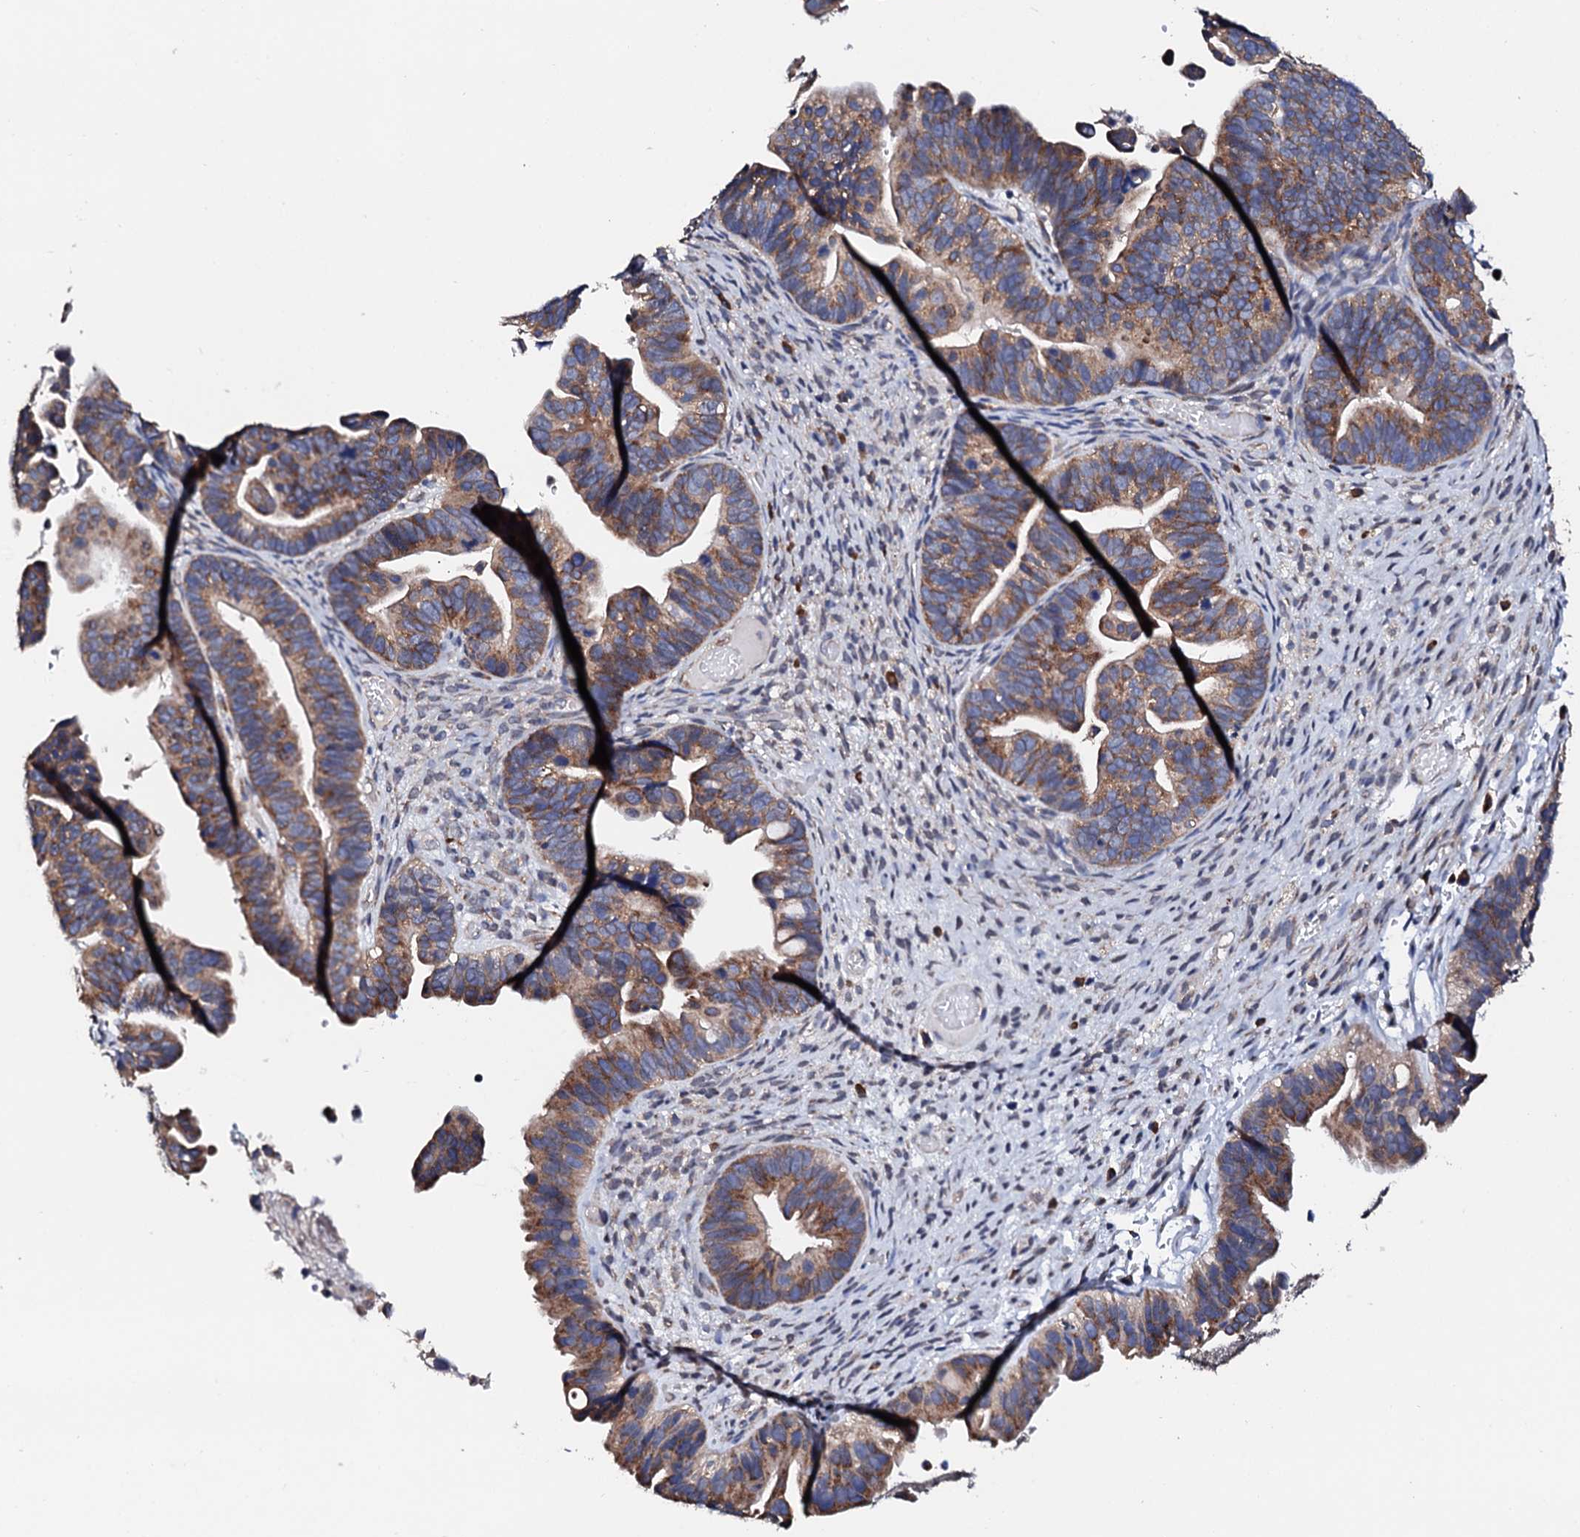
{"staining": {"intensity": "moderate", "quantity": ">75%", "location": "cytoplasmic/membranous"}, "tissue": "ovarian cancer", "cell_type": "Tumor cells", "image_type": "cancer", "snomed": [{"axis": "morphology", "description": "Cystadenocarcinoma, serous, NOS"}, {"axis": "topography", "description": "Ovary"}], "caption": "Immunohistochemistry (IHC) photomicrograph of neoplastic tissue: human ovarian serous cystadenocarcinoma stained using immunohistochemistry (IHC) displays medium levels of moderate protein expression localized specifically in the cytoplasmic/membranous of tumor cells, appearing as a cytoplasmic/membranous brown color.", "gene": "NUP58", "patient": {"sex": "female", "age": 56}}